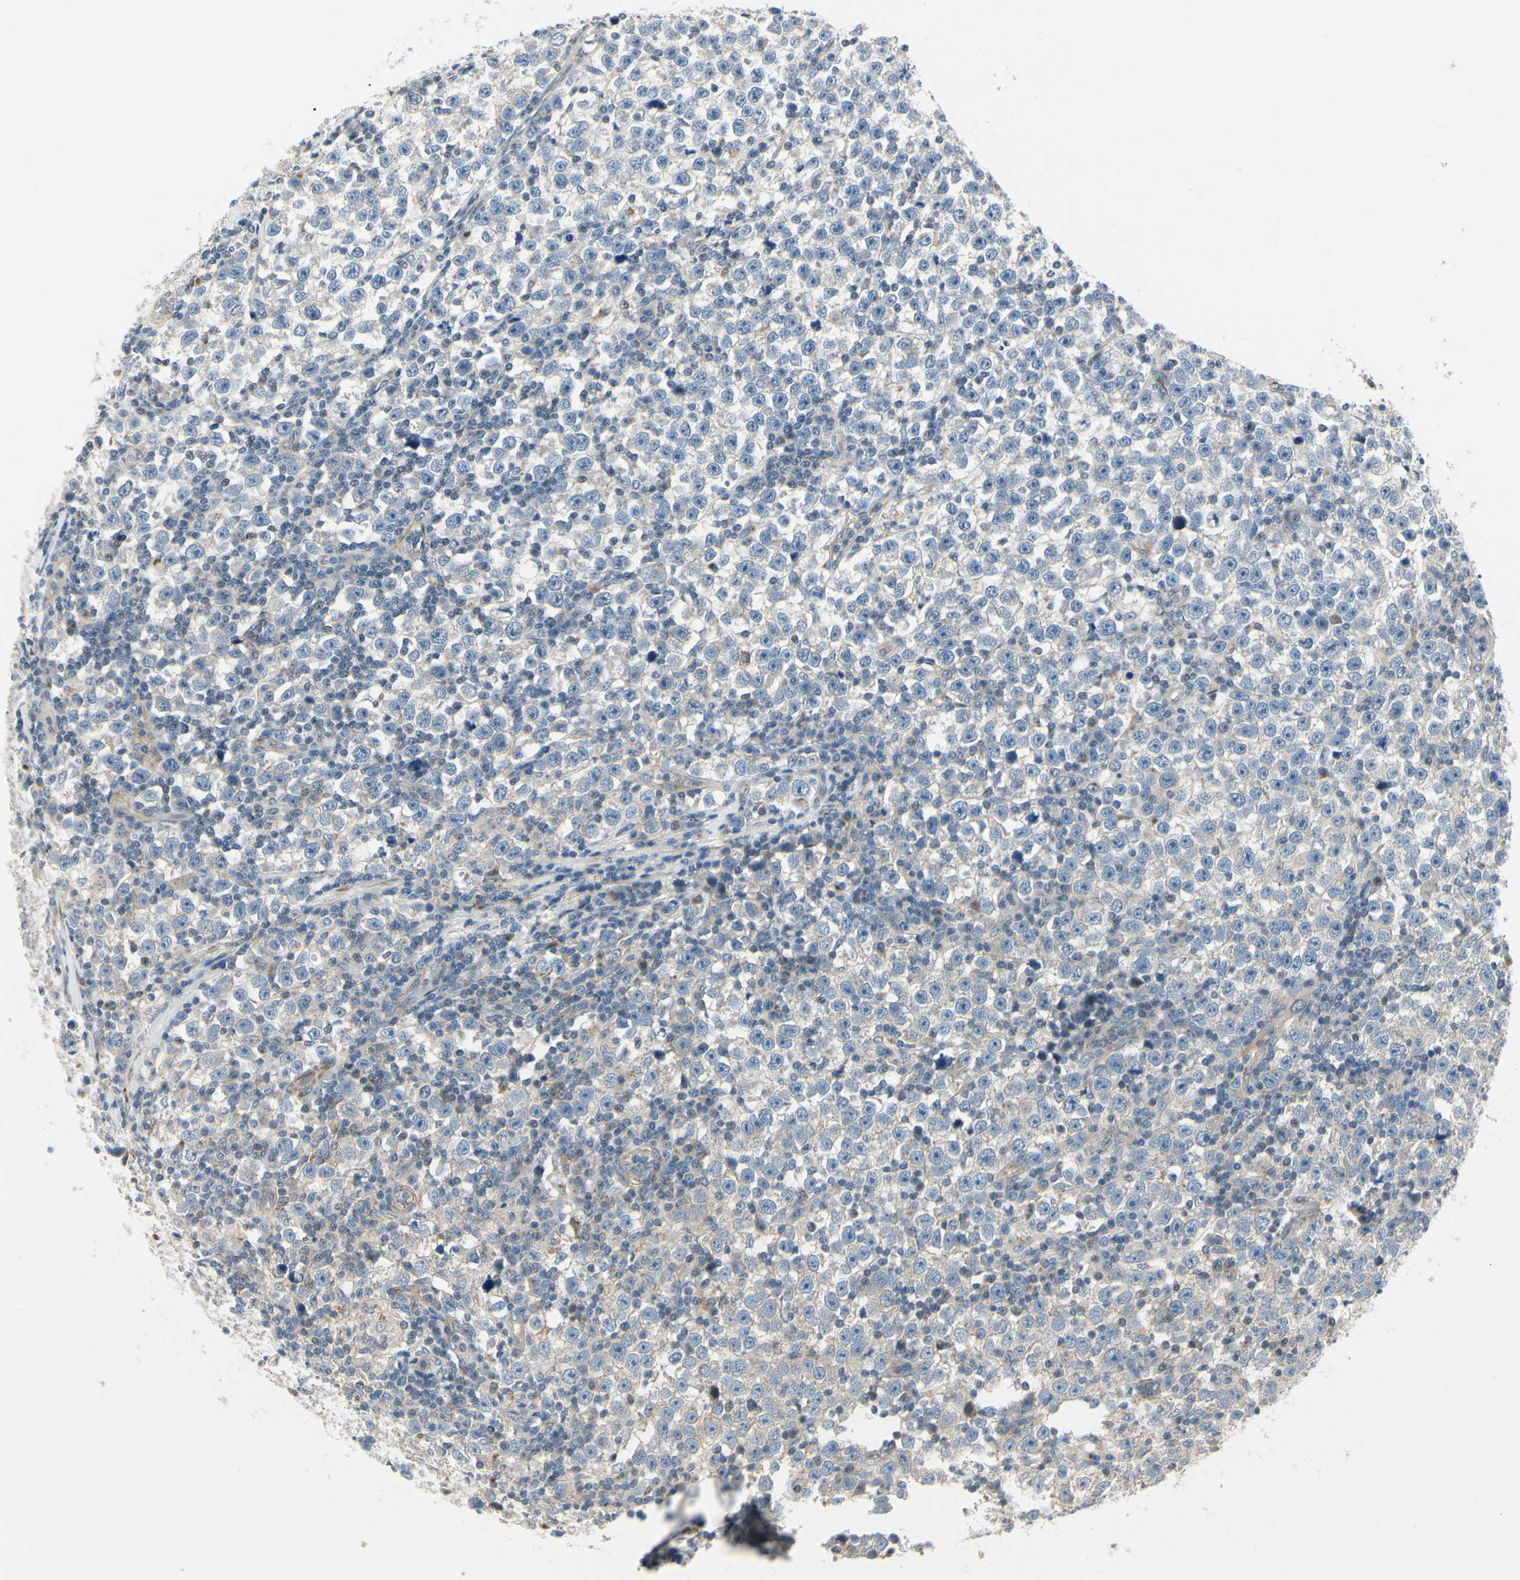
{"staining": {"intensity": "weak", "quantity": "<25%", "location": "cytoplasmic/membranous"}, "tissue": "testis cancer", "cell_type": "Tumor cells", "image_type": "cancer", "snomed": [{"axis": "morphology", "description": "Seminoma, NOS"}, {"axis": "topography", "description": "Testis"}], "caption": "The immunohistochemistry (IHC) image has no significant expression in tumor cells of testis seminoma tissue. (DAB IHC, high magnification).", "gene": "ABCA3", "patient": {"sex": "male", "age": 43}}